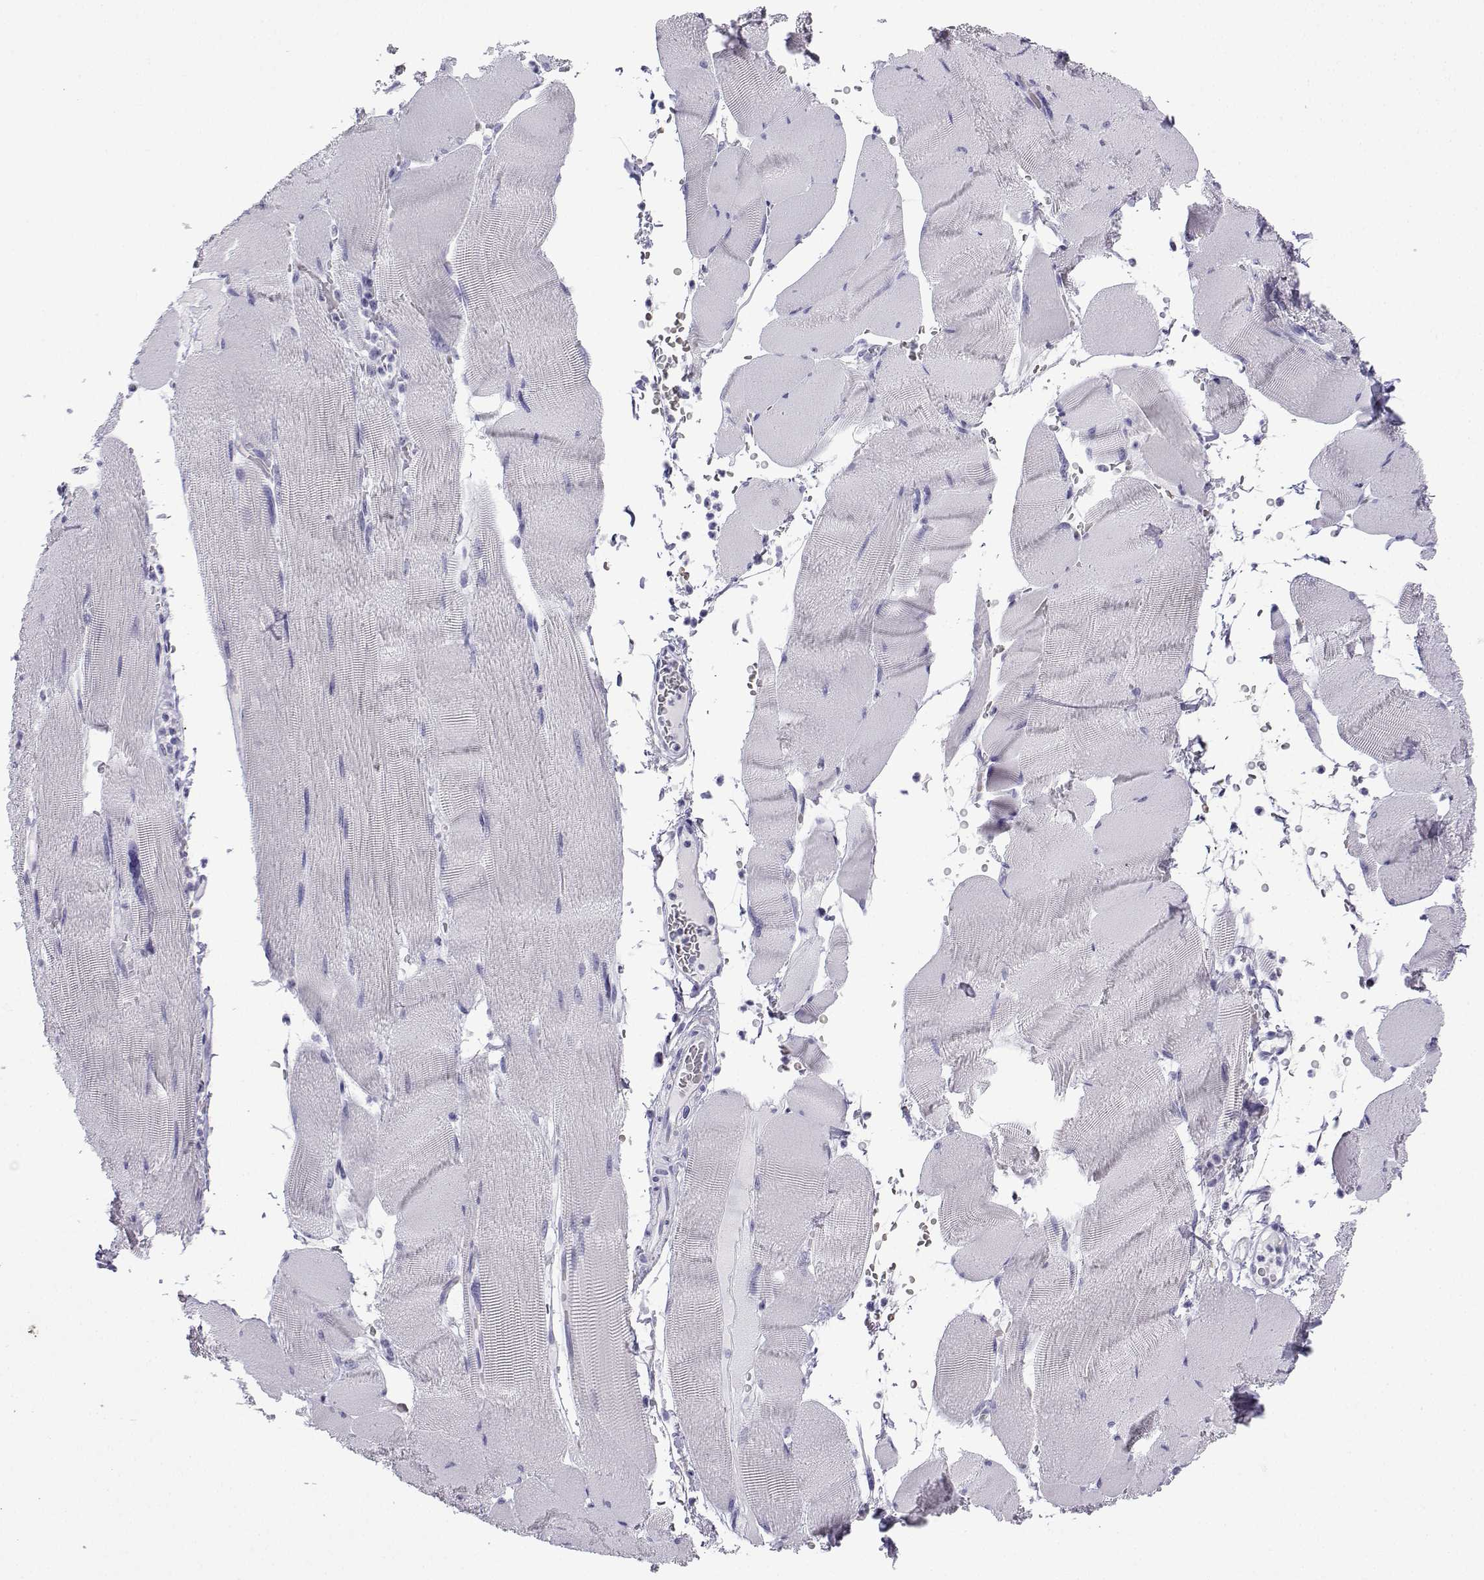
{"staining": {"intensity": "negative", "quantity": "none", "location": "none"}, "tissue": "skeletal muscle", "cell_type": "Myocytes", "image_type": "normal", "snomed": [{"axis": "morphology", "description": "Normal tissue, NOS"}, {"axis": "topography", "description": "Skeletal muscle"}], "caption": "Immunohistochemistry (IHC) of benign human skeletal muscle displays no staining in myocytes. (Stains: DAB immunohistochemistry (IHC) with hematoxylin counter stain, Microscopy: brightfield microscopy at high magnification).", "gene": "TRIM46", "patient": {"sex": "male", "age": 56}}